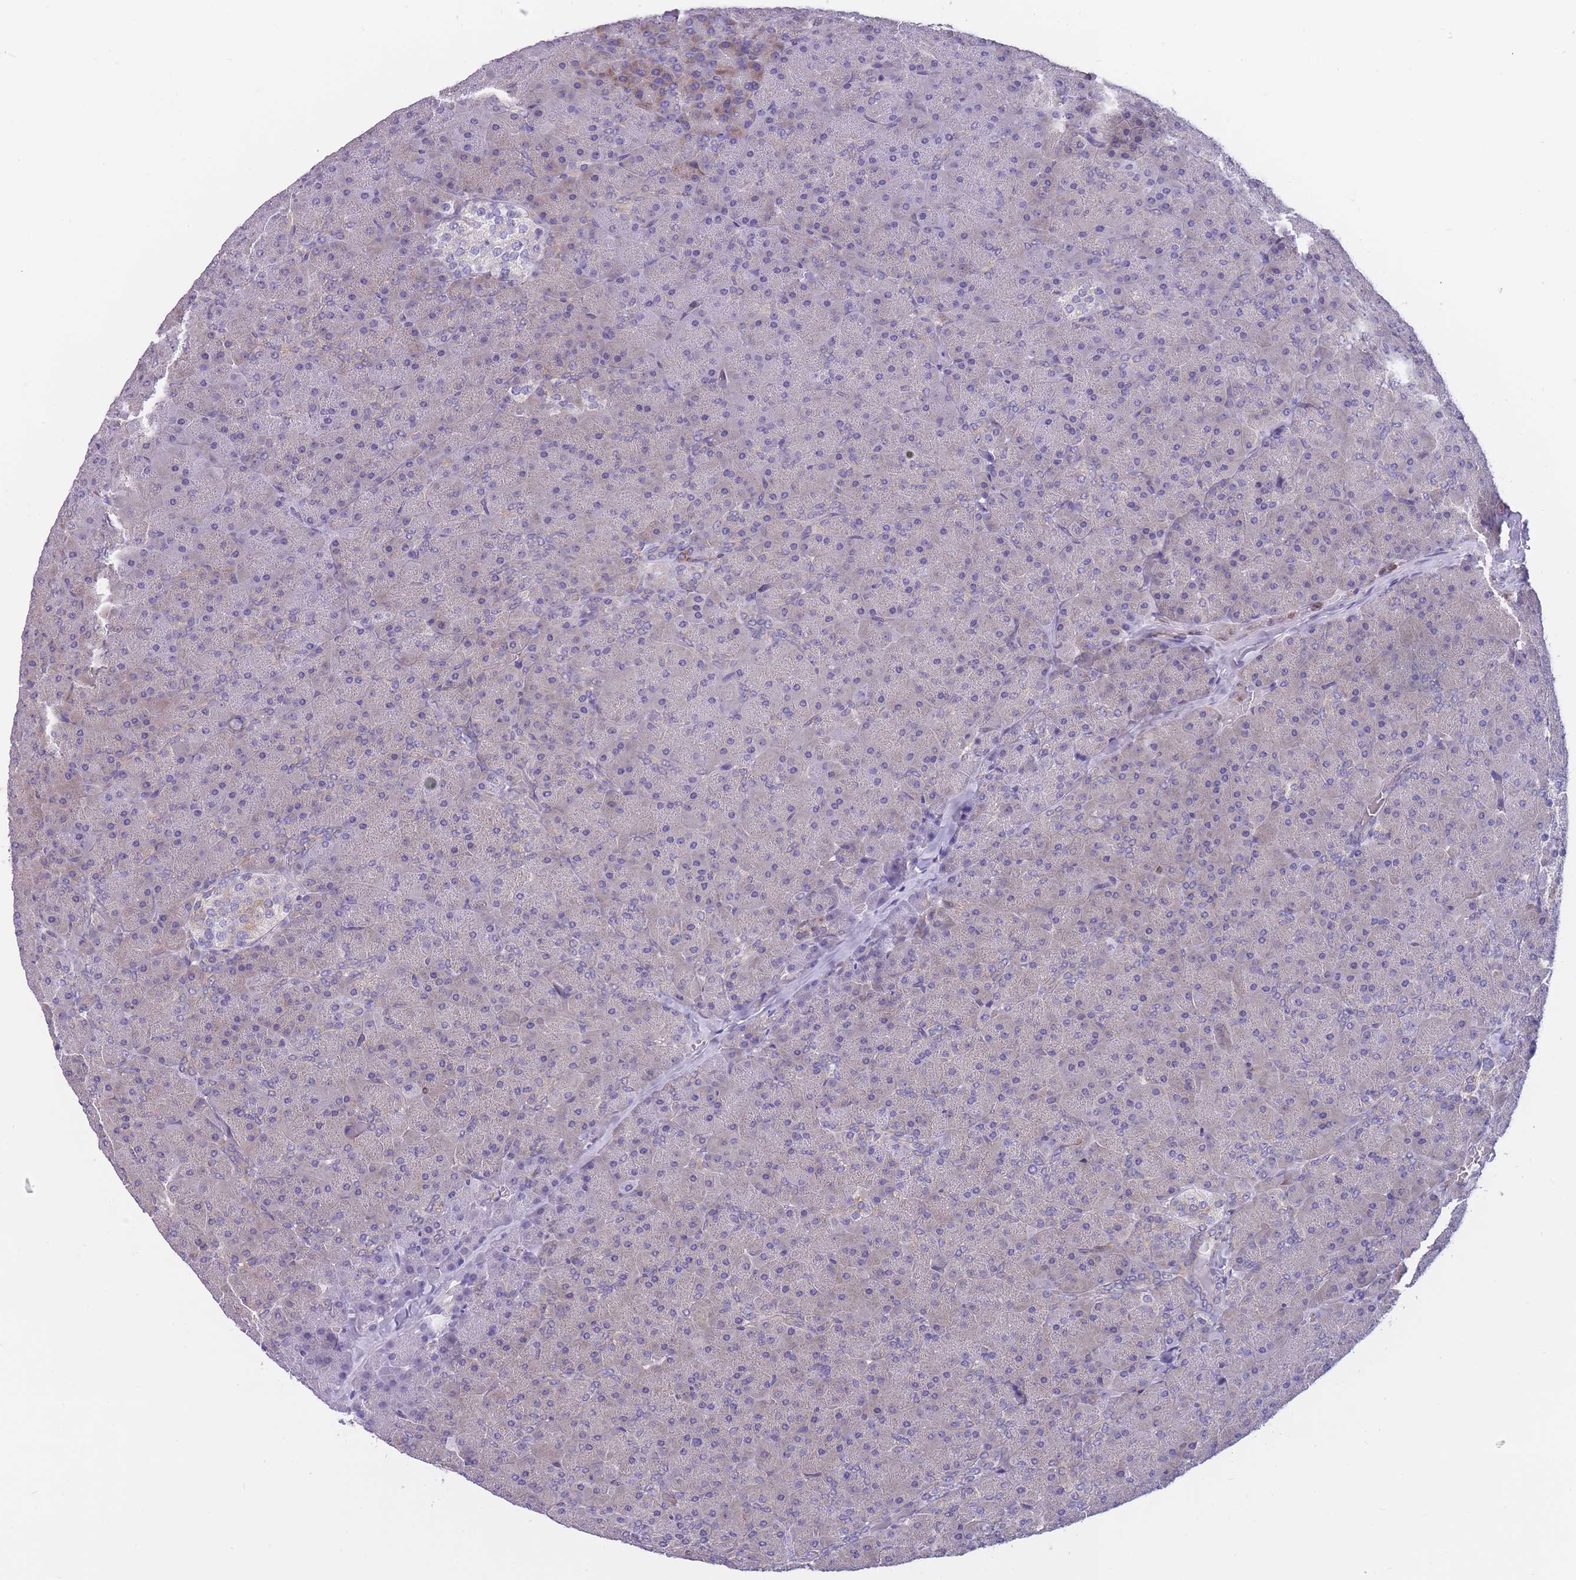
{"staining": {"intensity": "weak", "quantity": "<25%", "location": "cytoplasmic/membranous"}, "tissue": "pancreas", "cell_type": "Exocrine glandular cells", "image_type": "normal", "snomed": [{"axis": "morphology", "description": "Normal tissue, NOS"}, {"axis": "topography", "description": "Pancreas"}], "caption": "A histopathology image of pancreas stained for a protein demonstrates no brown staining in exocrine glandular cells.", "gene": "ZNF662", "patient": {"sex": "male", "age": 36}}